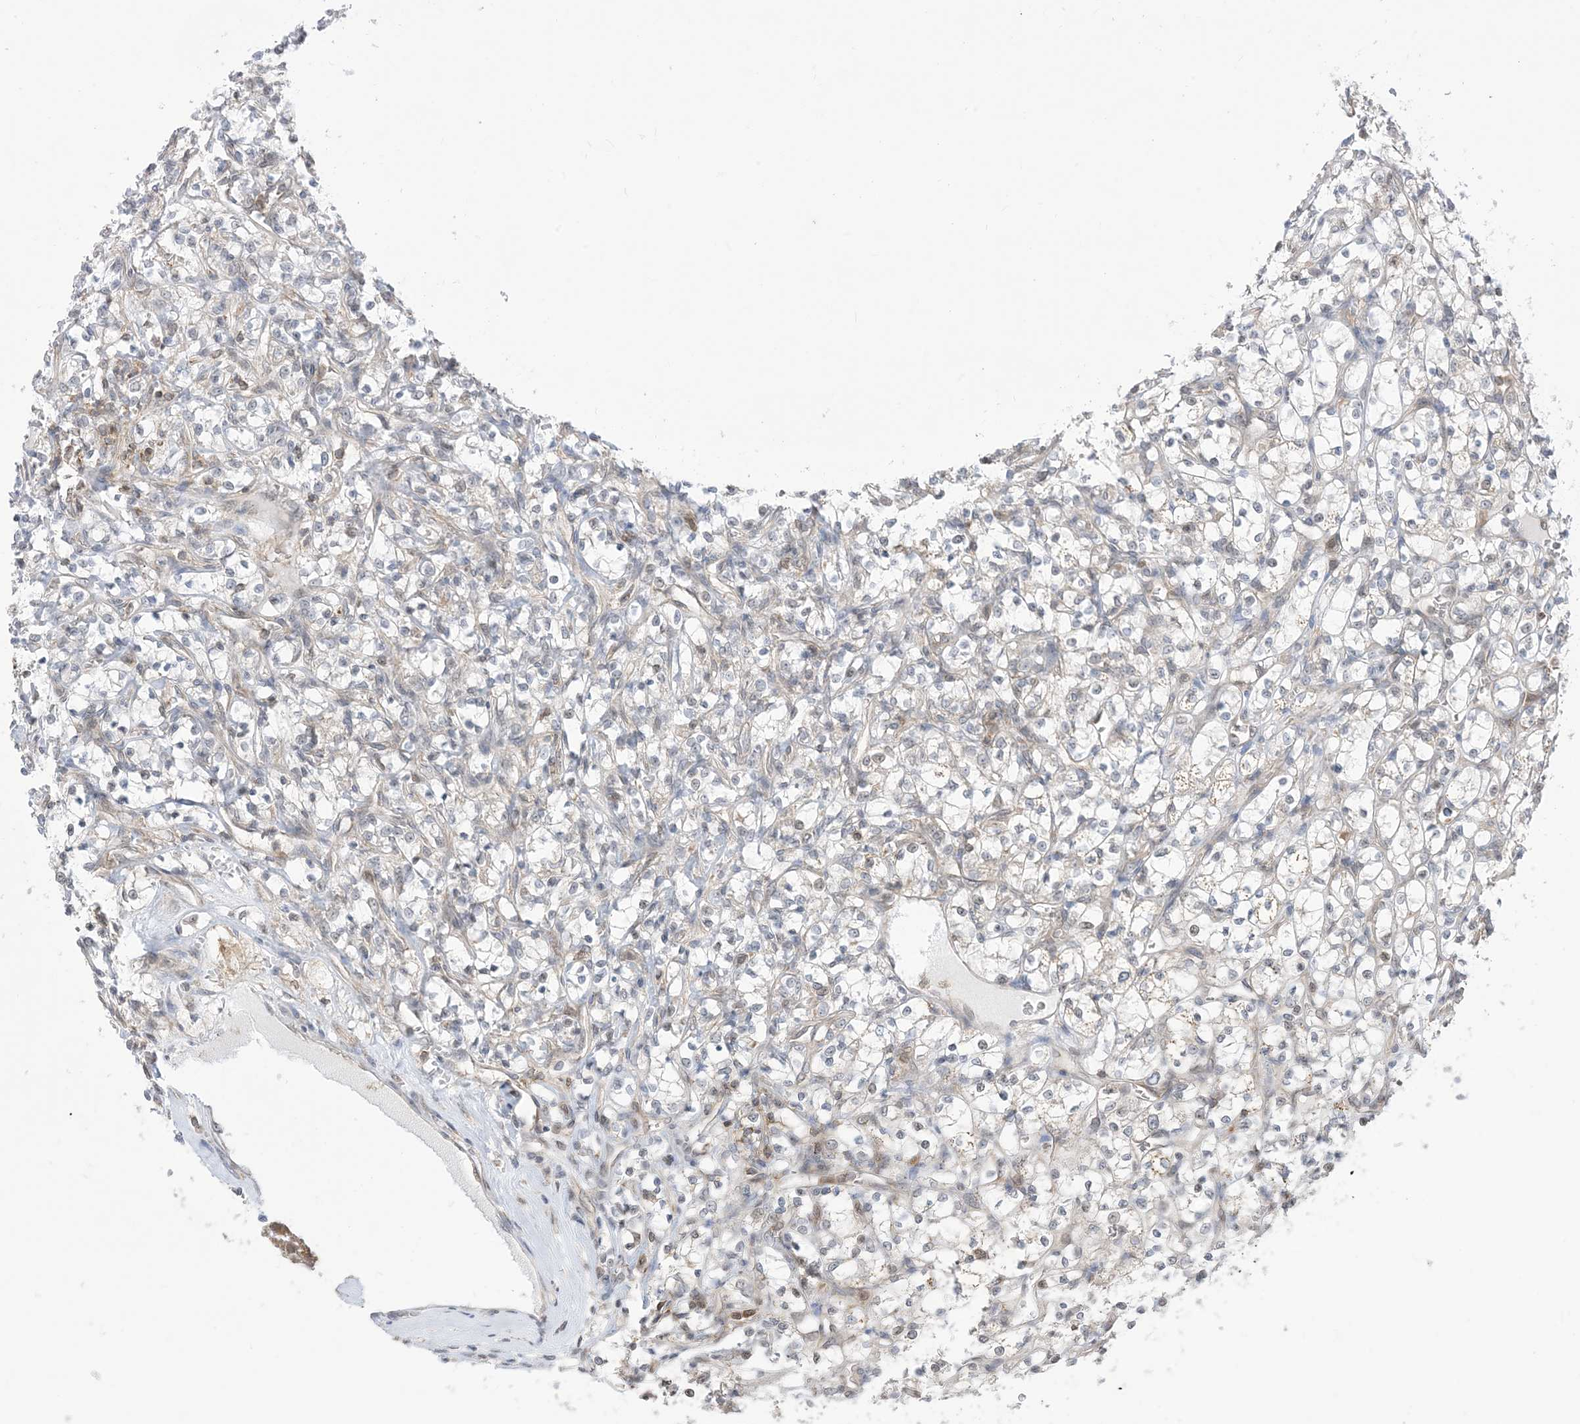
{"staining": {"intensity": "weak", "quantity": "25%-75%", "location": "cytoplasmic/membranous,nuclear"}, "tissue": "renal cancer", "cell_type": "Tumor cells", "image_type": "cancer", "snomed": [{"axis": "morphology", "description": "Adenocarcinoma, NOS"}, {"axis": "topography", "description": "Kidney"}], "caption": "Brown immunohistochemical staining in renal cancer (adenocarcinoma) shows weak cytoplasmic/membranous and nuclear expression in approximately 25%-75% of tumor cells. Using DAB (brown) and hematoxylin (blue) stains, captured at high magnification using brightfield microscopy.", "gene": "CASP4", "patient": {"sex": "female", "age": 69}}